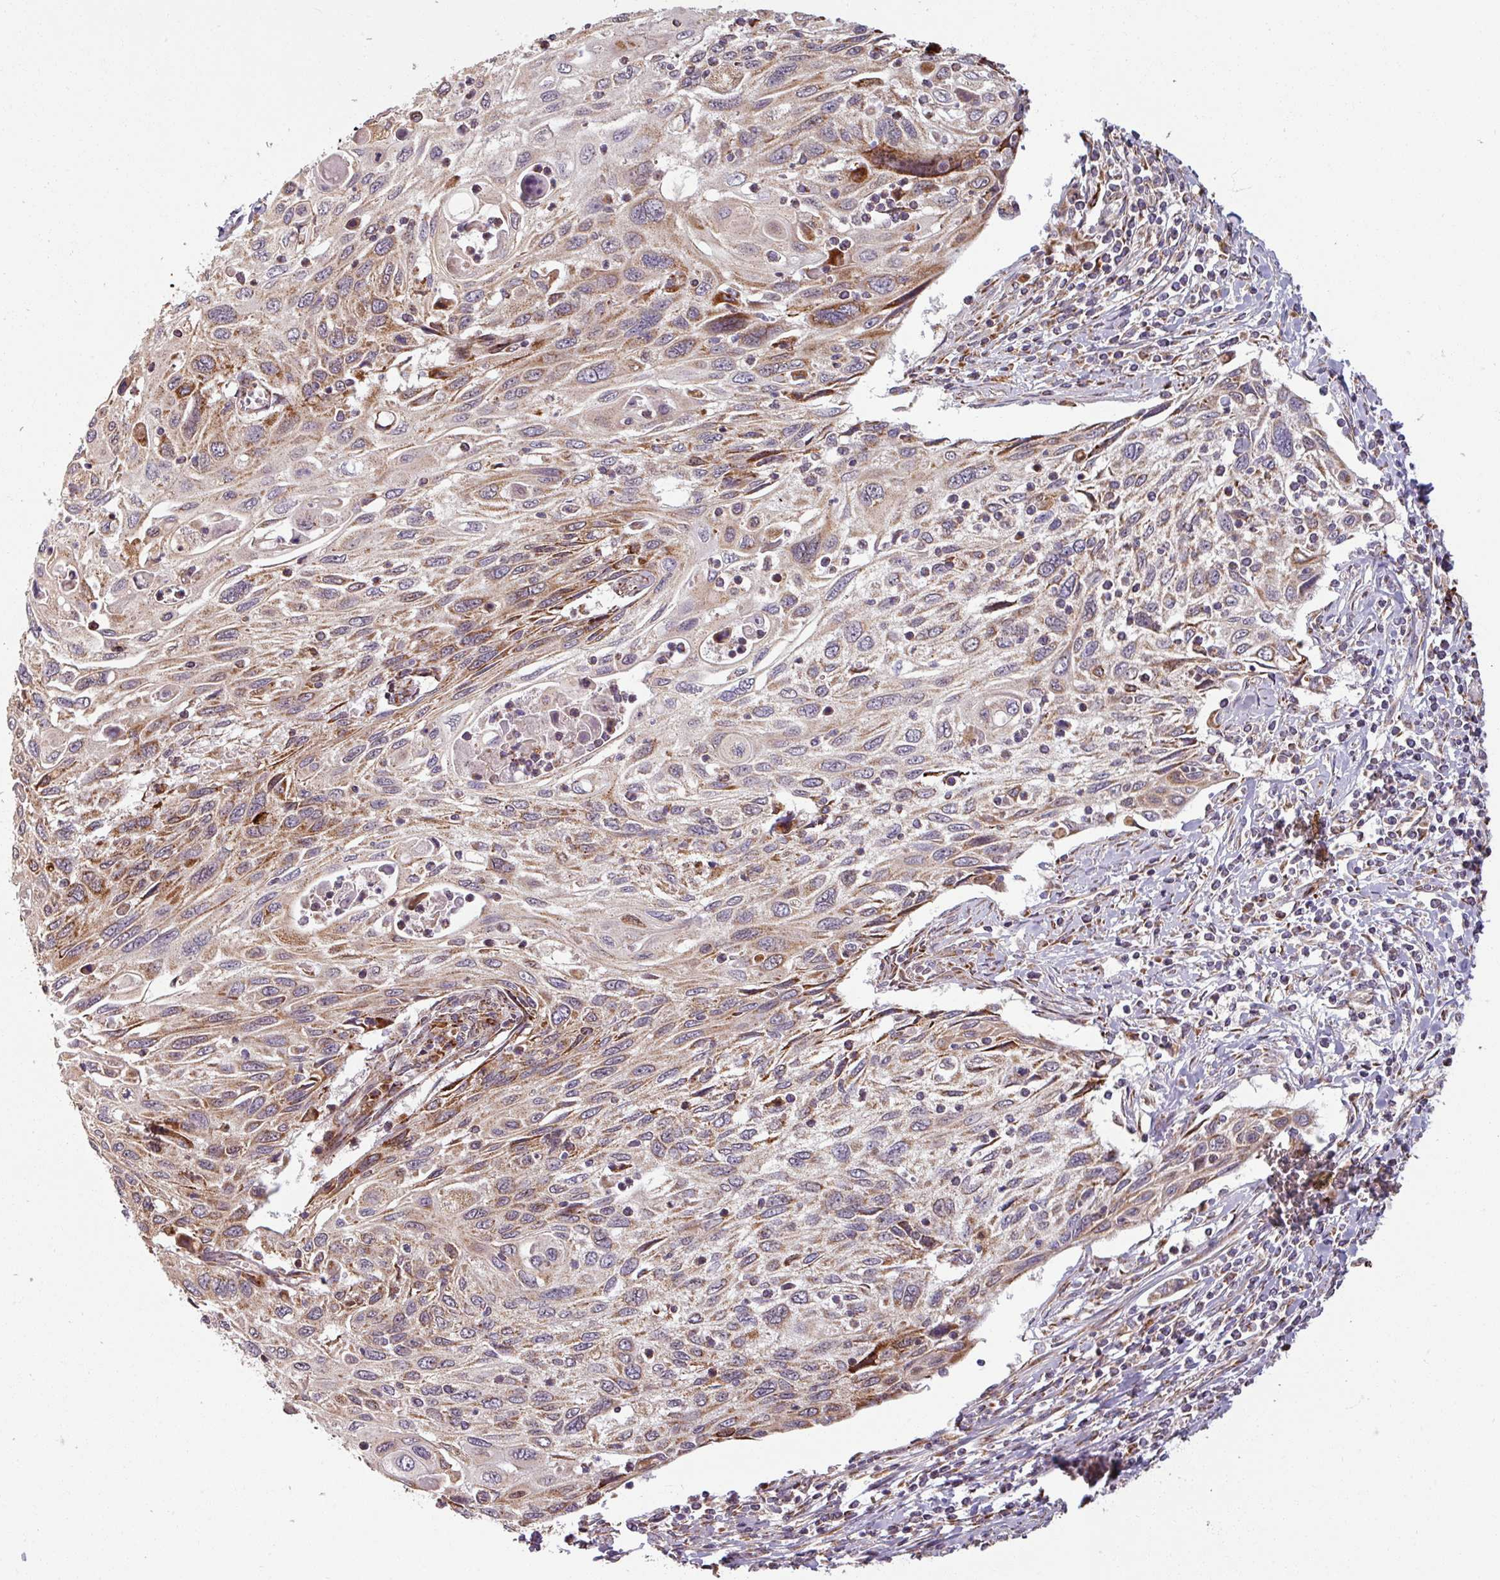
{"staining": {"intensity": "moderate", "quantity": "25%-75%", "location": "cytoplasmic/membranous"}, "tissue": "cervical cancer", "cell_type": "Tumor cells", "image_type": "cancer", "snomed": [{"axis": "morphology", "description": "Squamous cell carcinoma, NOS"}, {"axis": "topography", "description": "Cervix"}], "caption": "Human squamous cell carcinoma (cervical) stained with a protein marker displays moderate staining in tumor cells.", "gene": "MAGT1", "patient": {"sex": "female", "age": 70}}